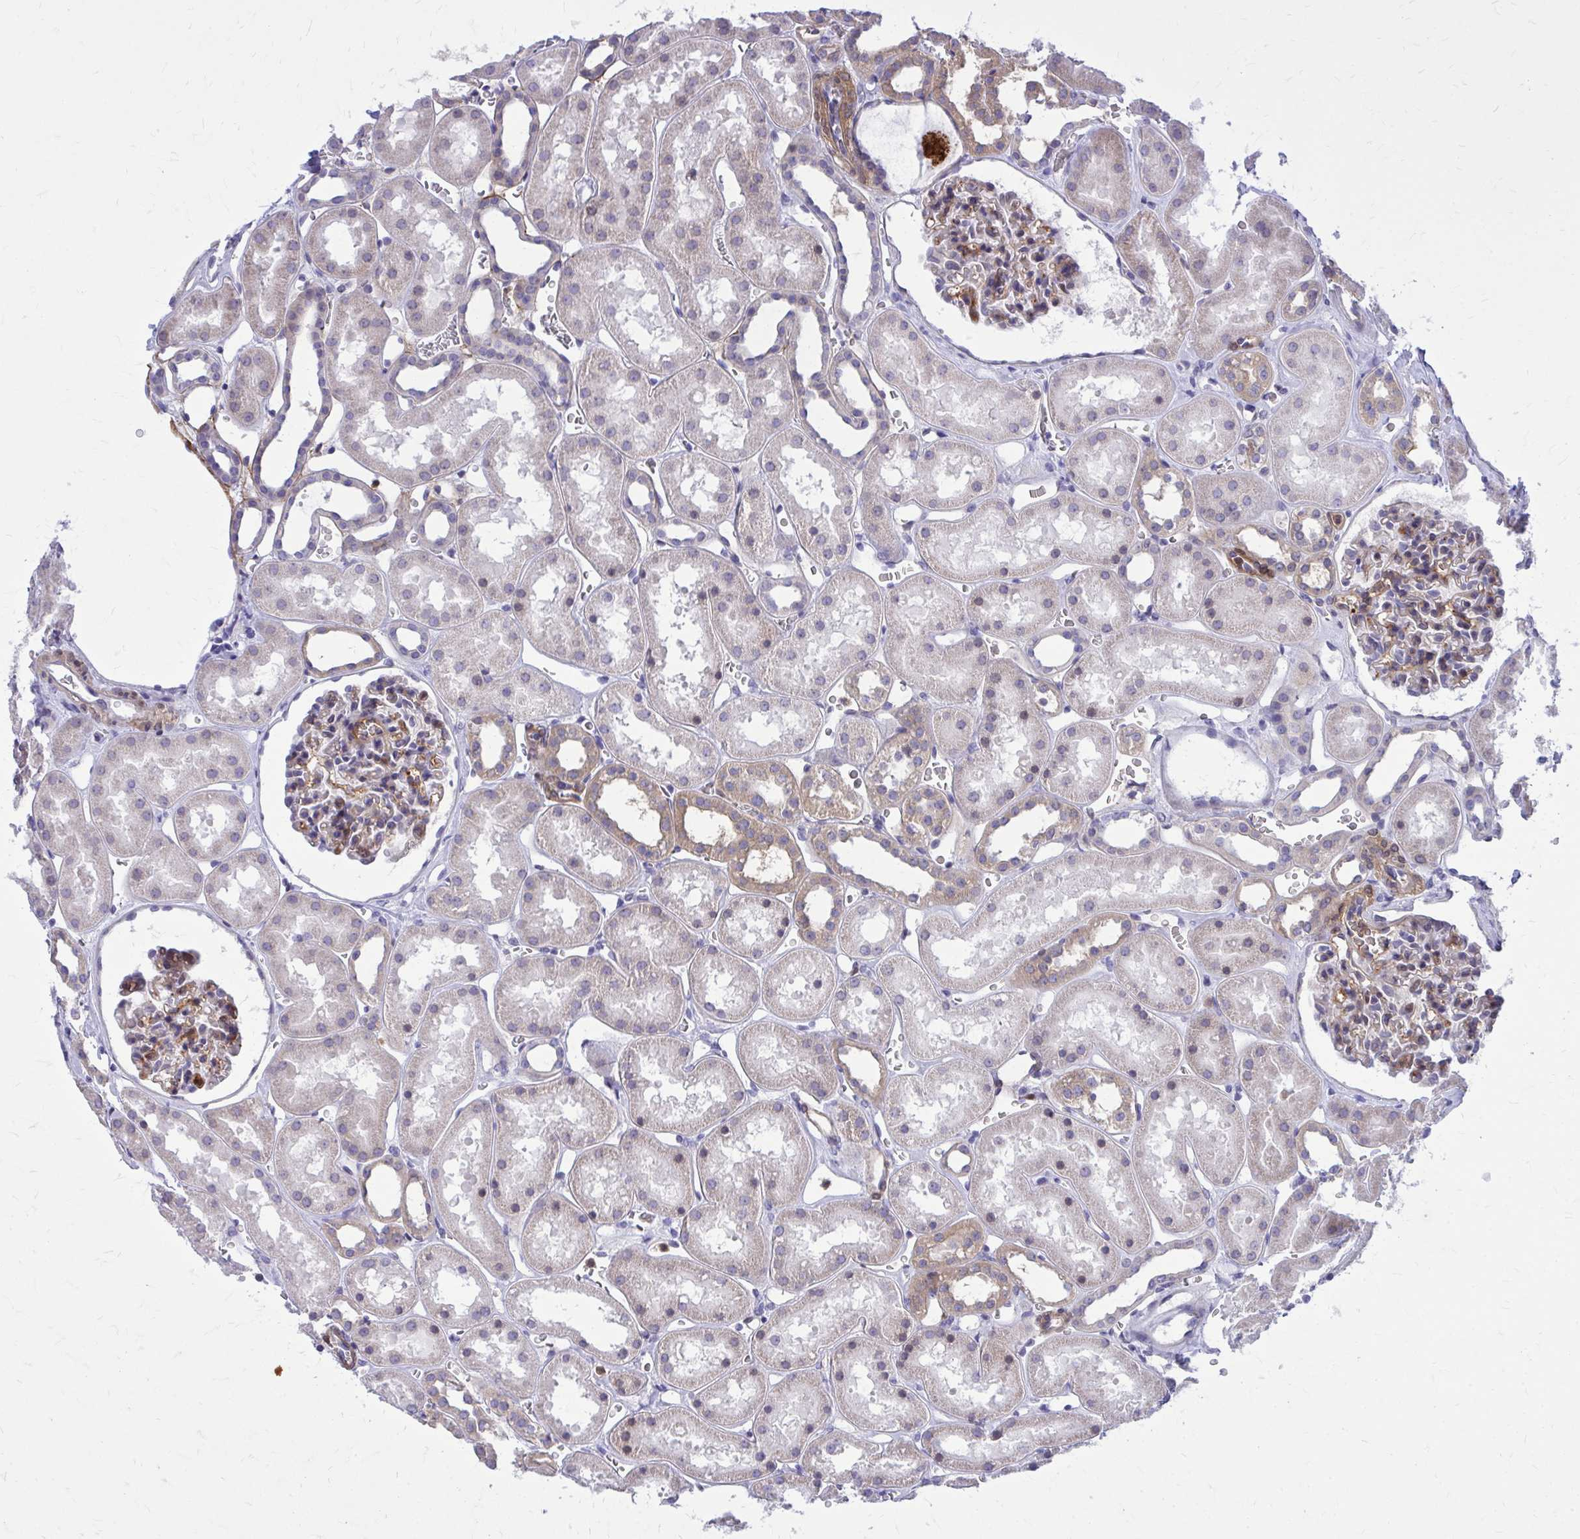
{"staining": {"intensity": "moderate", "quantity": "<25%", "location": "cytoplasmic/membranous"}, "tissue": "kidney", "cell_type": "Cells in glomeruli", "image_type": "normal", "snomed": [{"axis": "morphology", "description": "Normal tissue, NOS"}, {"axis": "topography", "description": "Kidney"}], "caption": "IHC of normal human kidney displays low levels of moderate cytoplasmic/membranous positivity in approximately <25% of cells in glomeruli. The protein is stained brown, and the nuclei are stained in blue (DAB IHC with brightfield microscopy, high magnification).", "gene": "ADAMTSL1", "patient": {"sex": "female", "age": 41}}